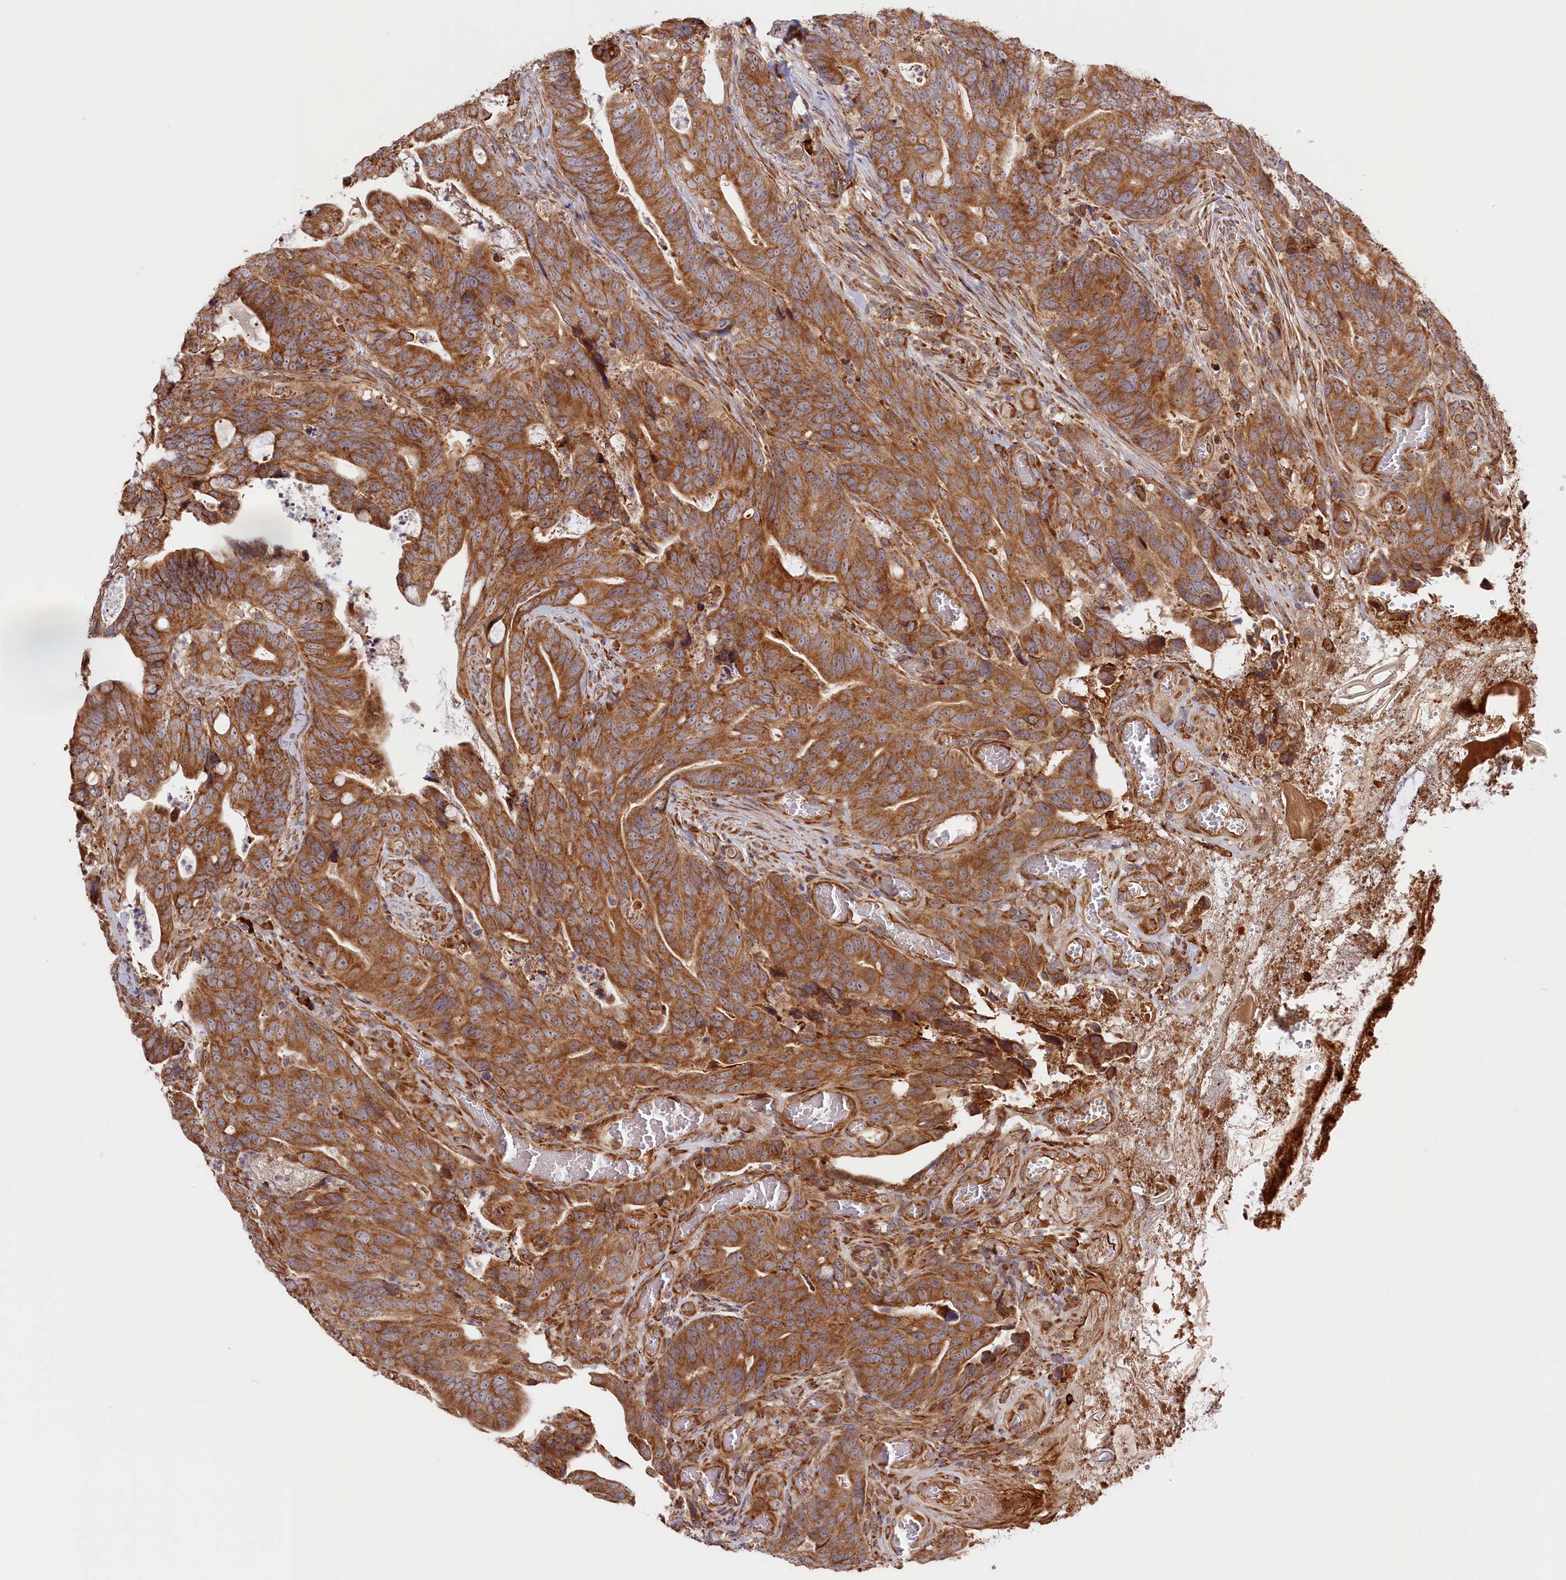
{"staining": {"intensity": "moderate", "quantity": ">75%", "location": "cytoplasmic/membranous"}, "tissue": "colorectal cancer", "cell_type": "Tumor cells", "image_type": "cancer", "snomed": [{"axis": "morphology", "description": "Adenocarcinoma, NOS"}, {"axis": "topography", "description": "Colon"}], "caption": "Brown immunohistochemical staining in human colorectal adenocarcinoma exhibits moderate cytoplasmic/membranous positivity in about >75% of tumor cells.", "gene": "CEP44", "patient": {"sex": "female", "age": 82}}